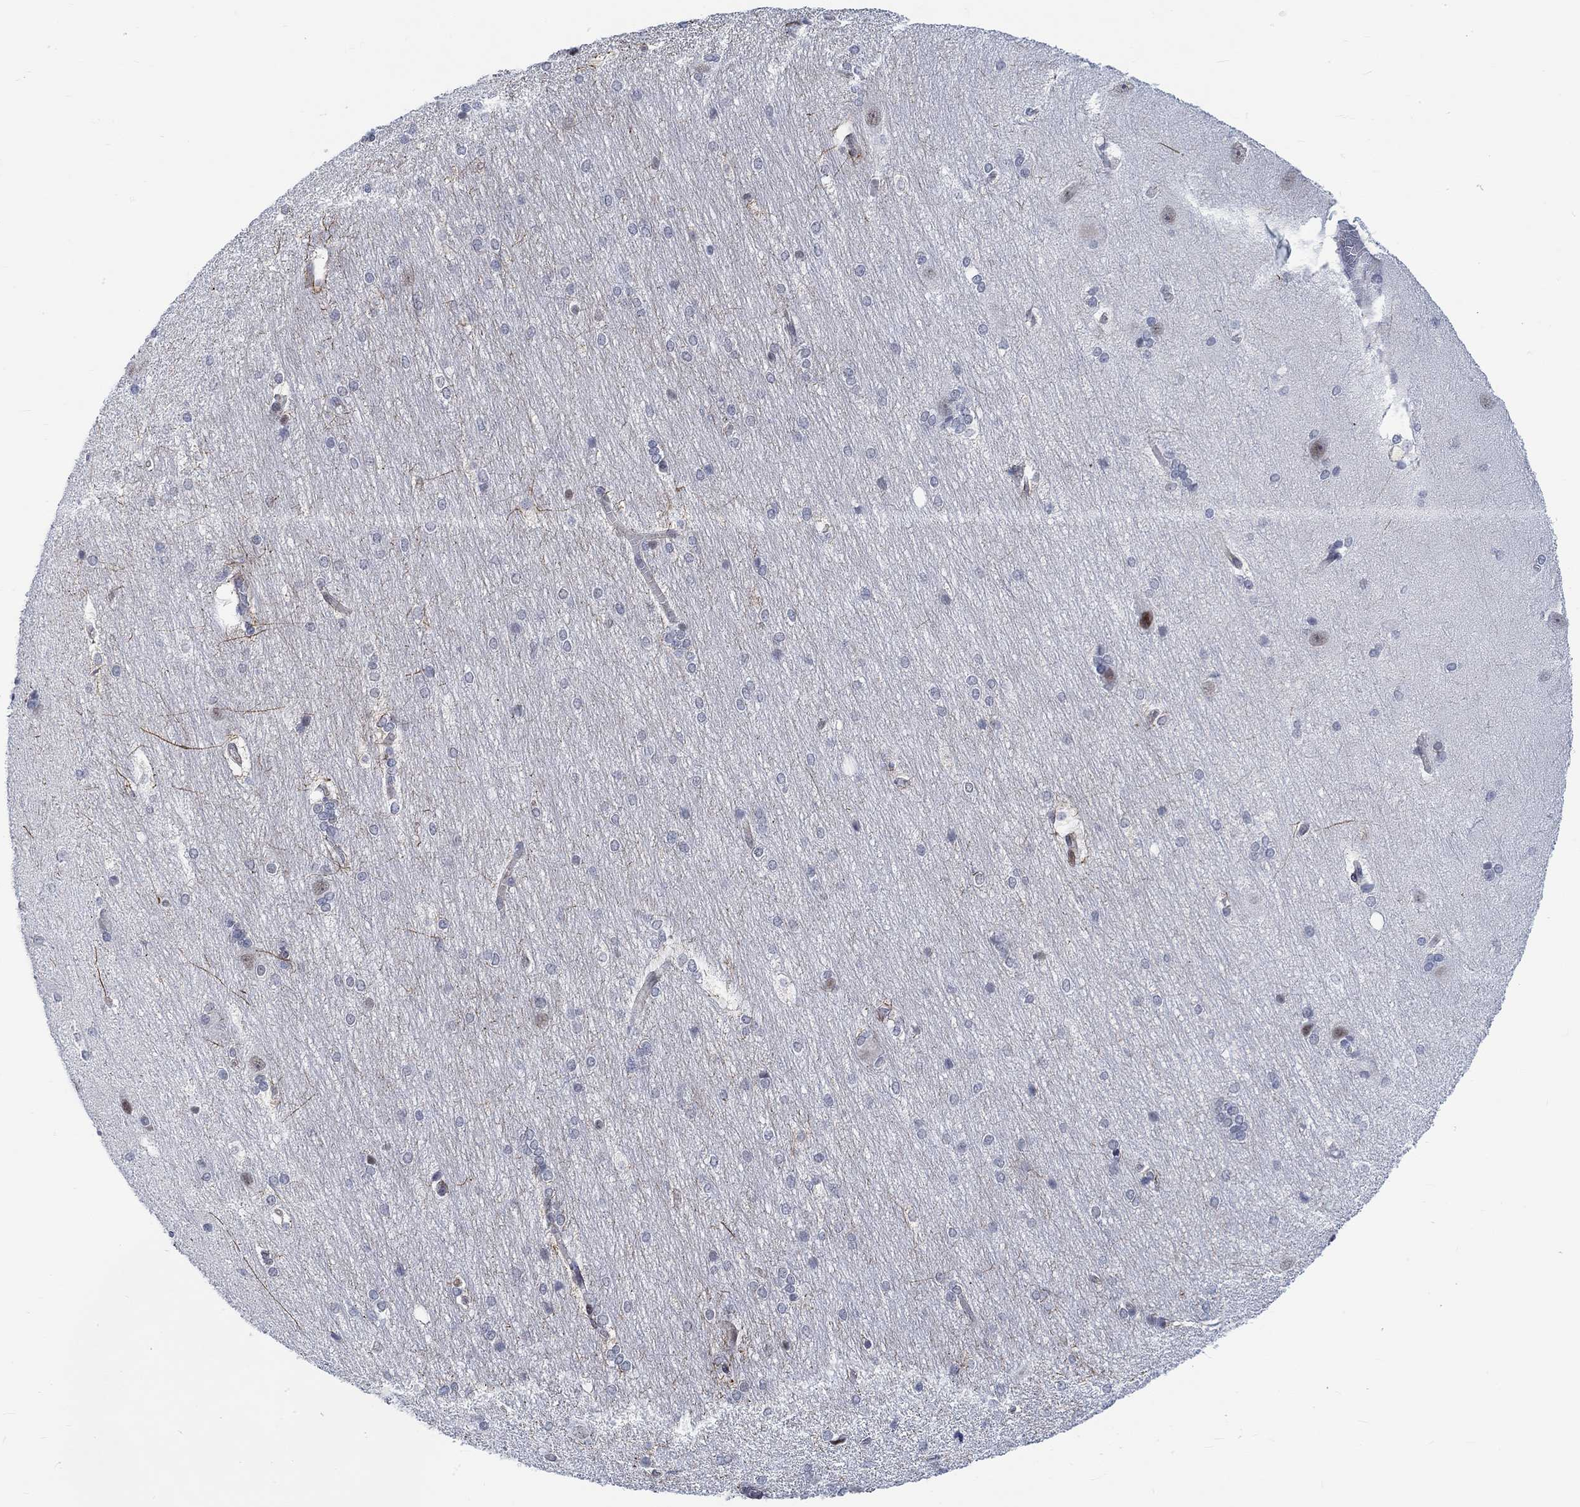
{"staining": {"intensity": "strong", "quantity": "<25%", "location": "nuclear"}, "tissue": "hippocampus", "cell_type": "Glial cells", "image_type": "normal", "snomed": [{"axis": "morphology", "description": "Normal tissue, NOS"}, {"axis": "topography", "description": "Cerebral cortex"}, {"axis": "topography", "description": "Hippocampus"}], "caption": "Protein expression analysis of benign human hippocampus reveals strong nuclear expression in approximately <25% of glial cells. (DAB (3,3'-diaminobenzidine) IHC, brown staining for protein, blue staining for nuclei).", "gene": "KCNH8", "patient": {"sex": "female", "age": 19}}